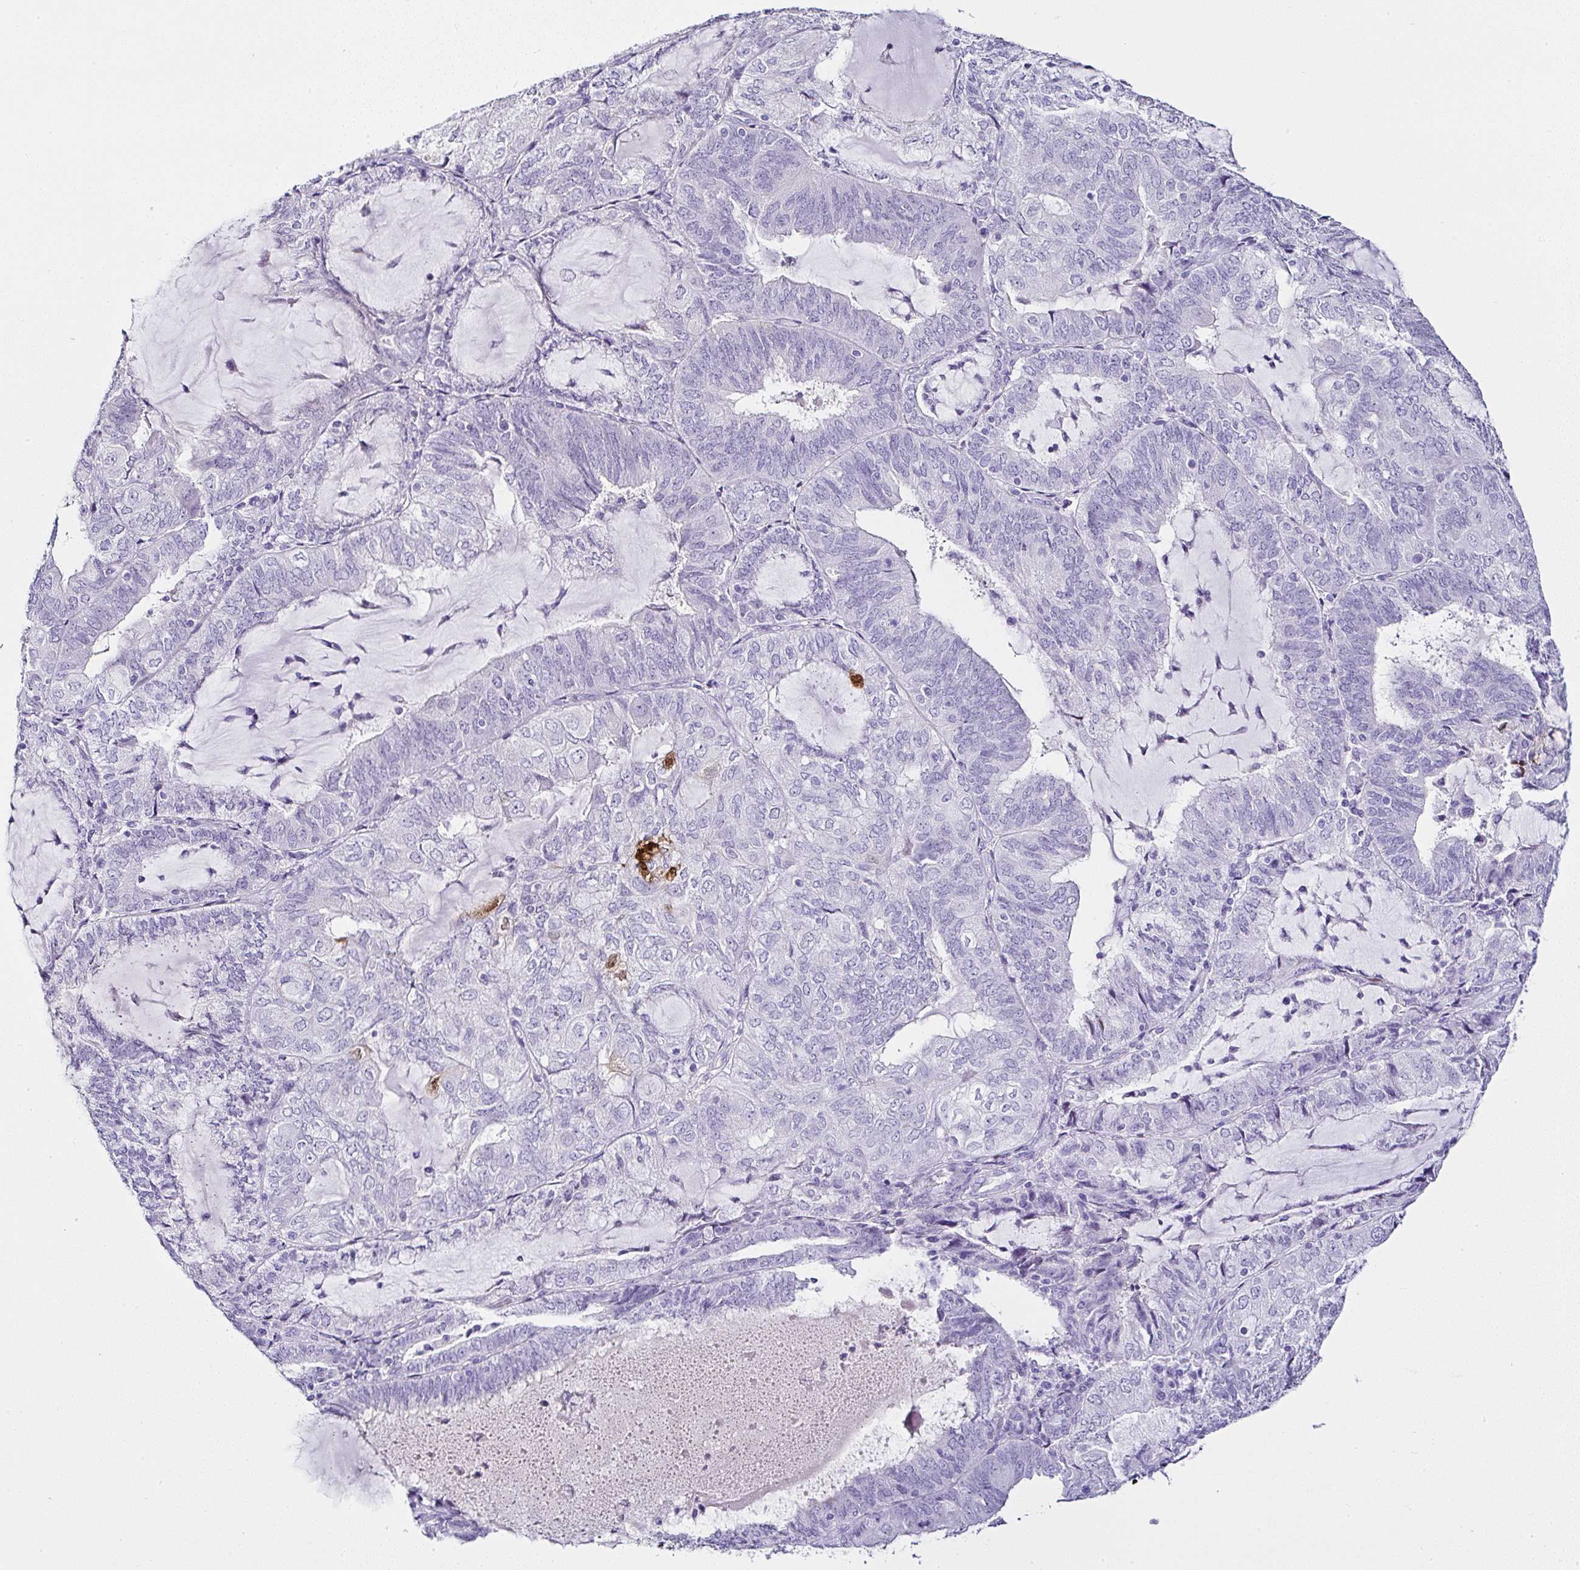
{"staining": {"intensity": "negative", "quantity": "none", "location": "none"}, "tissue": "endometrial cancer", "cell_type": "Tumor cells", "image_type": "cancer", "snomed": [{"axis": "morphology", "description": "Adenocarcinoma, NOS"}, {"axis": "topography", "description": "Endometrium"}], "caption": "Immunohistochemical staining of human endometrial cancer (adenocarcinoma) displays no significant expression in tumor cells.", "gene": "SERPINB3", "patient": {"sex": "female", "age": 81}}